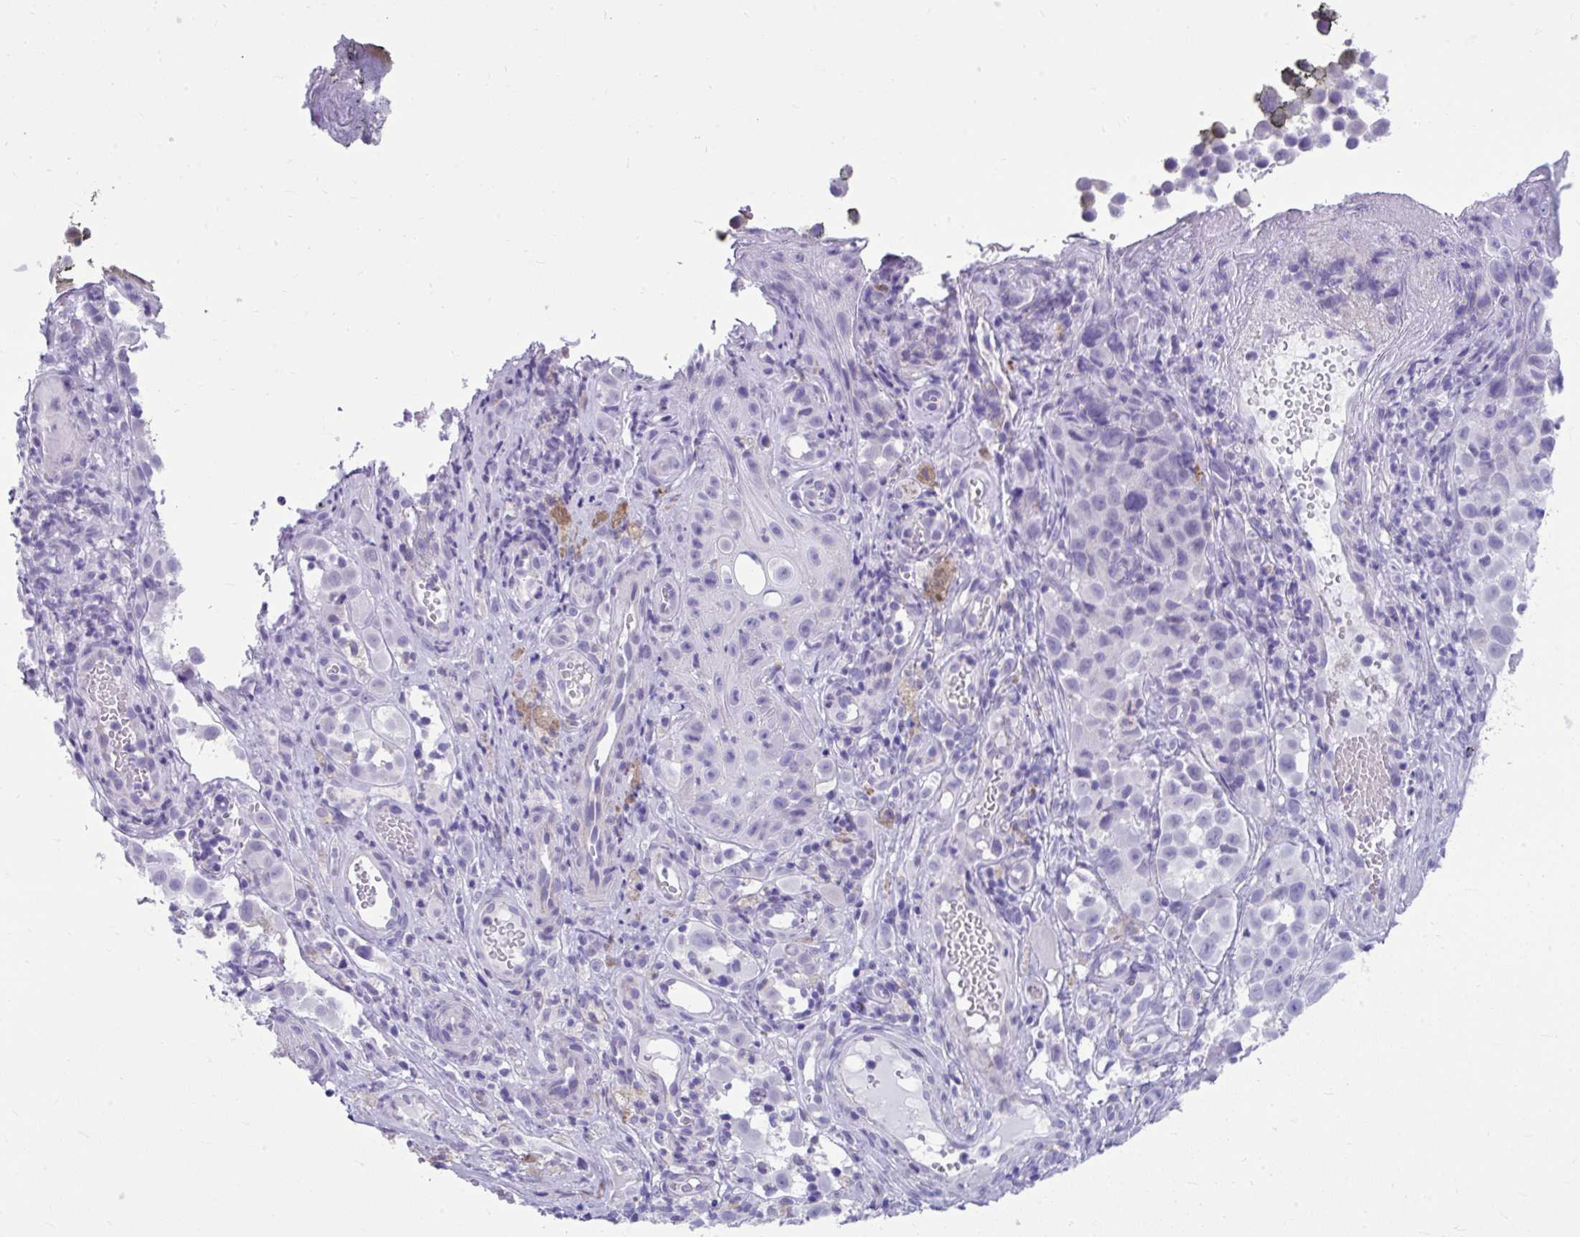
{"staining": {"intensity": "negative", "quantity": "none", "location": "none"}, "tissue": "melanoma", "cell_type": "Tumor cells", "image_type": "cancer", "snomed": [{"axis": "morphology", "description": "Malignant melanoma, NOS"}, {"axis": "topography", "description": "Skin"}], "caption": "Immunohistochemistry of human melanoma demonstrates no expression in tumor cells.", "gene": "ISL1", "patient": {"sex": "male", "age": 64}}